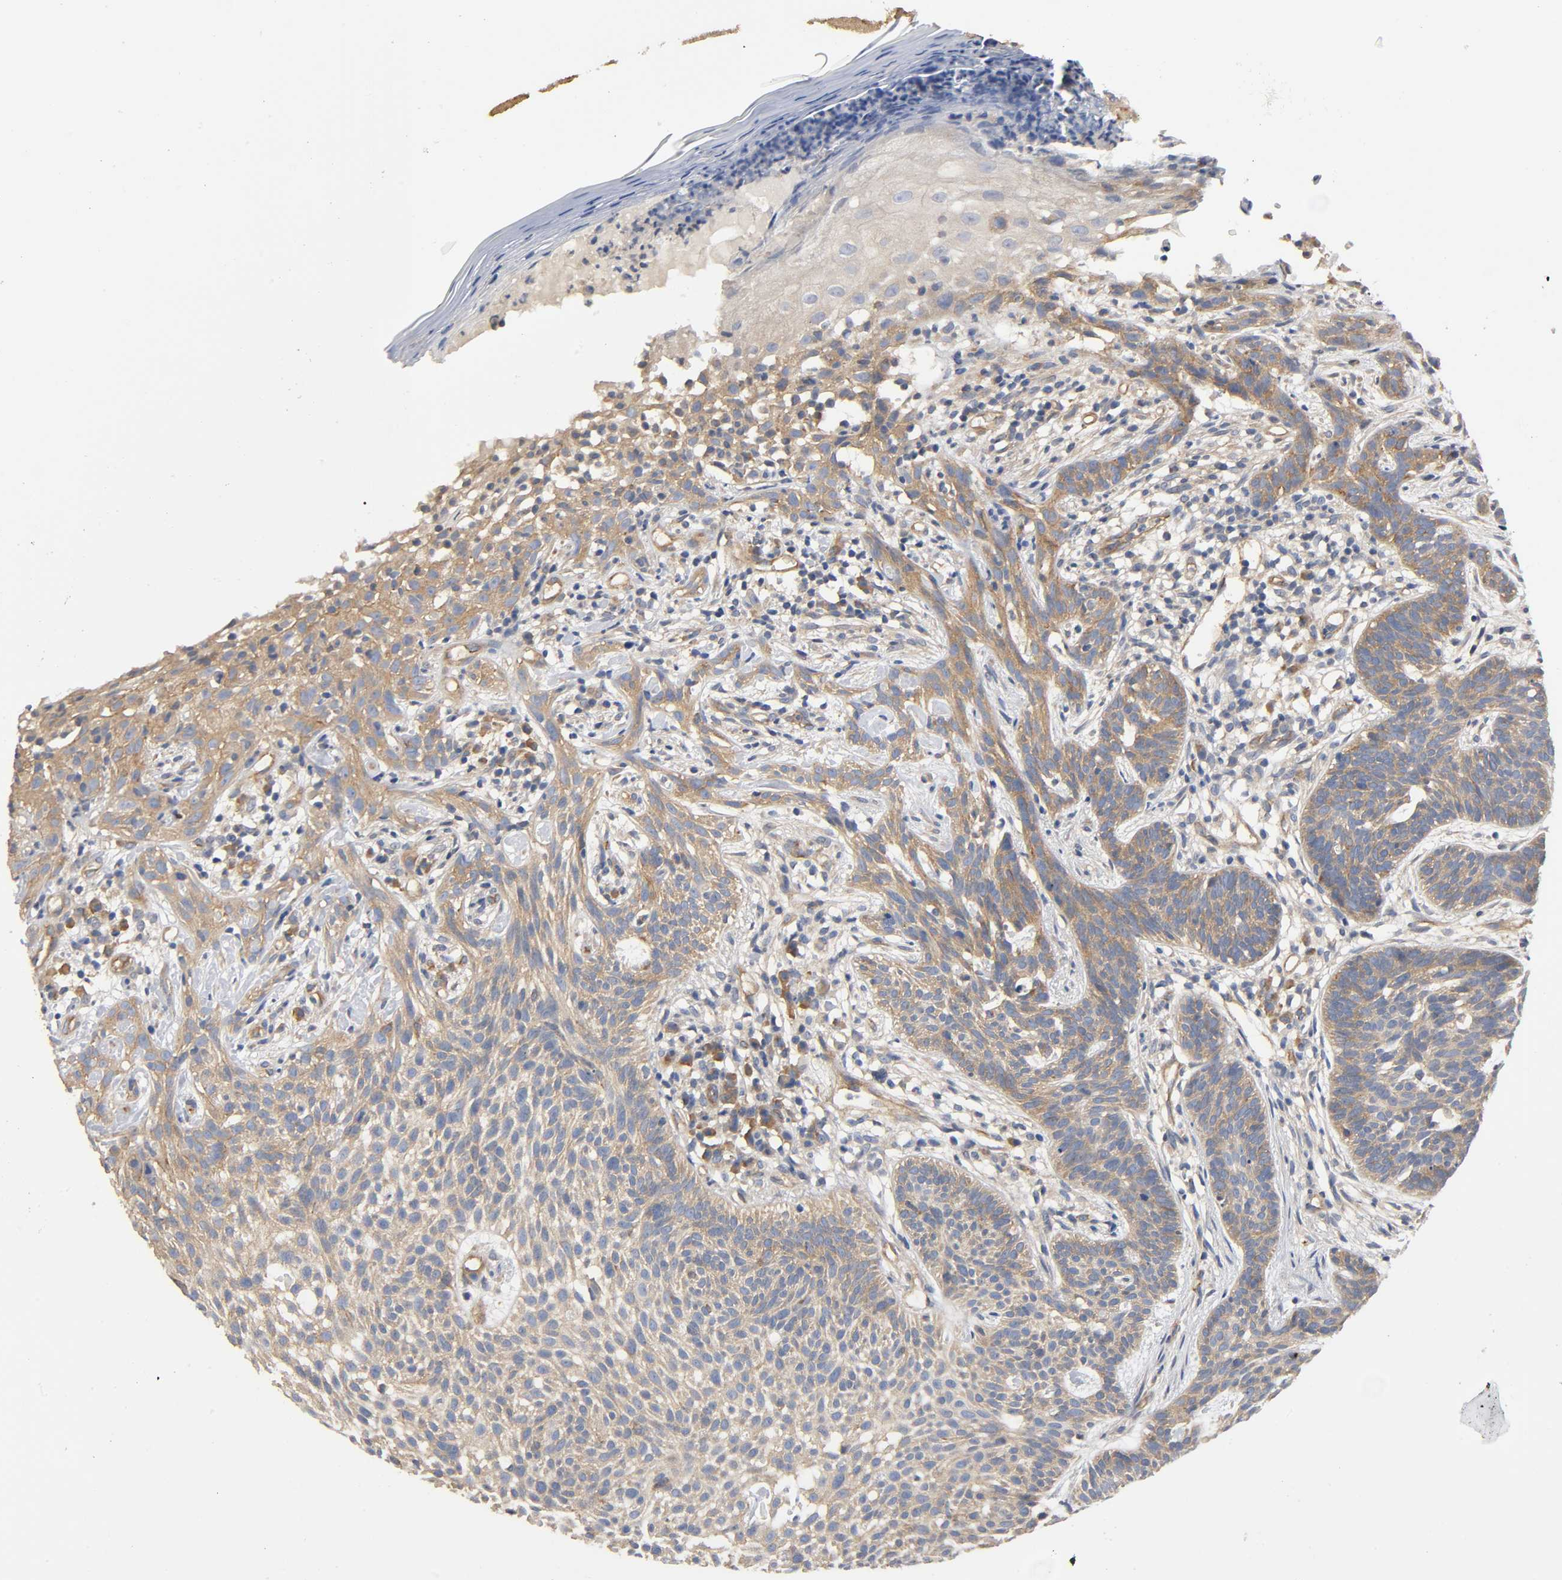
{"staining": {"intensity": "weak", "quantity": ">75%", "location": "cytoplasmic/membranous"}, "tissue": "skin cancer", "cell_type": "Tumor cells", "image_type": "cancer", "snomed": [{"axis": "morphology", "description": "Normal tissue, NOS"}, {"axis": "morphology", "description": "Basal cell carcinoma"}, {"axis": "topography", "description": "Skin"}], "caption": "Protein expression analysis of basal cell carcinoma (skin) shows weak cytoplasmic/membranous expression in approximately >75% of tumor cells.", "gene": "MARS1", "patient": {"sex": "female", "age": 69}}